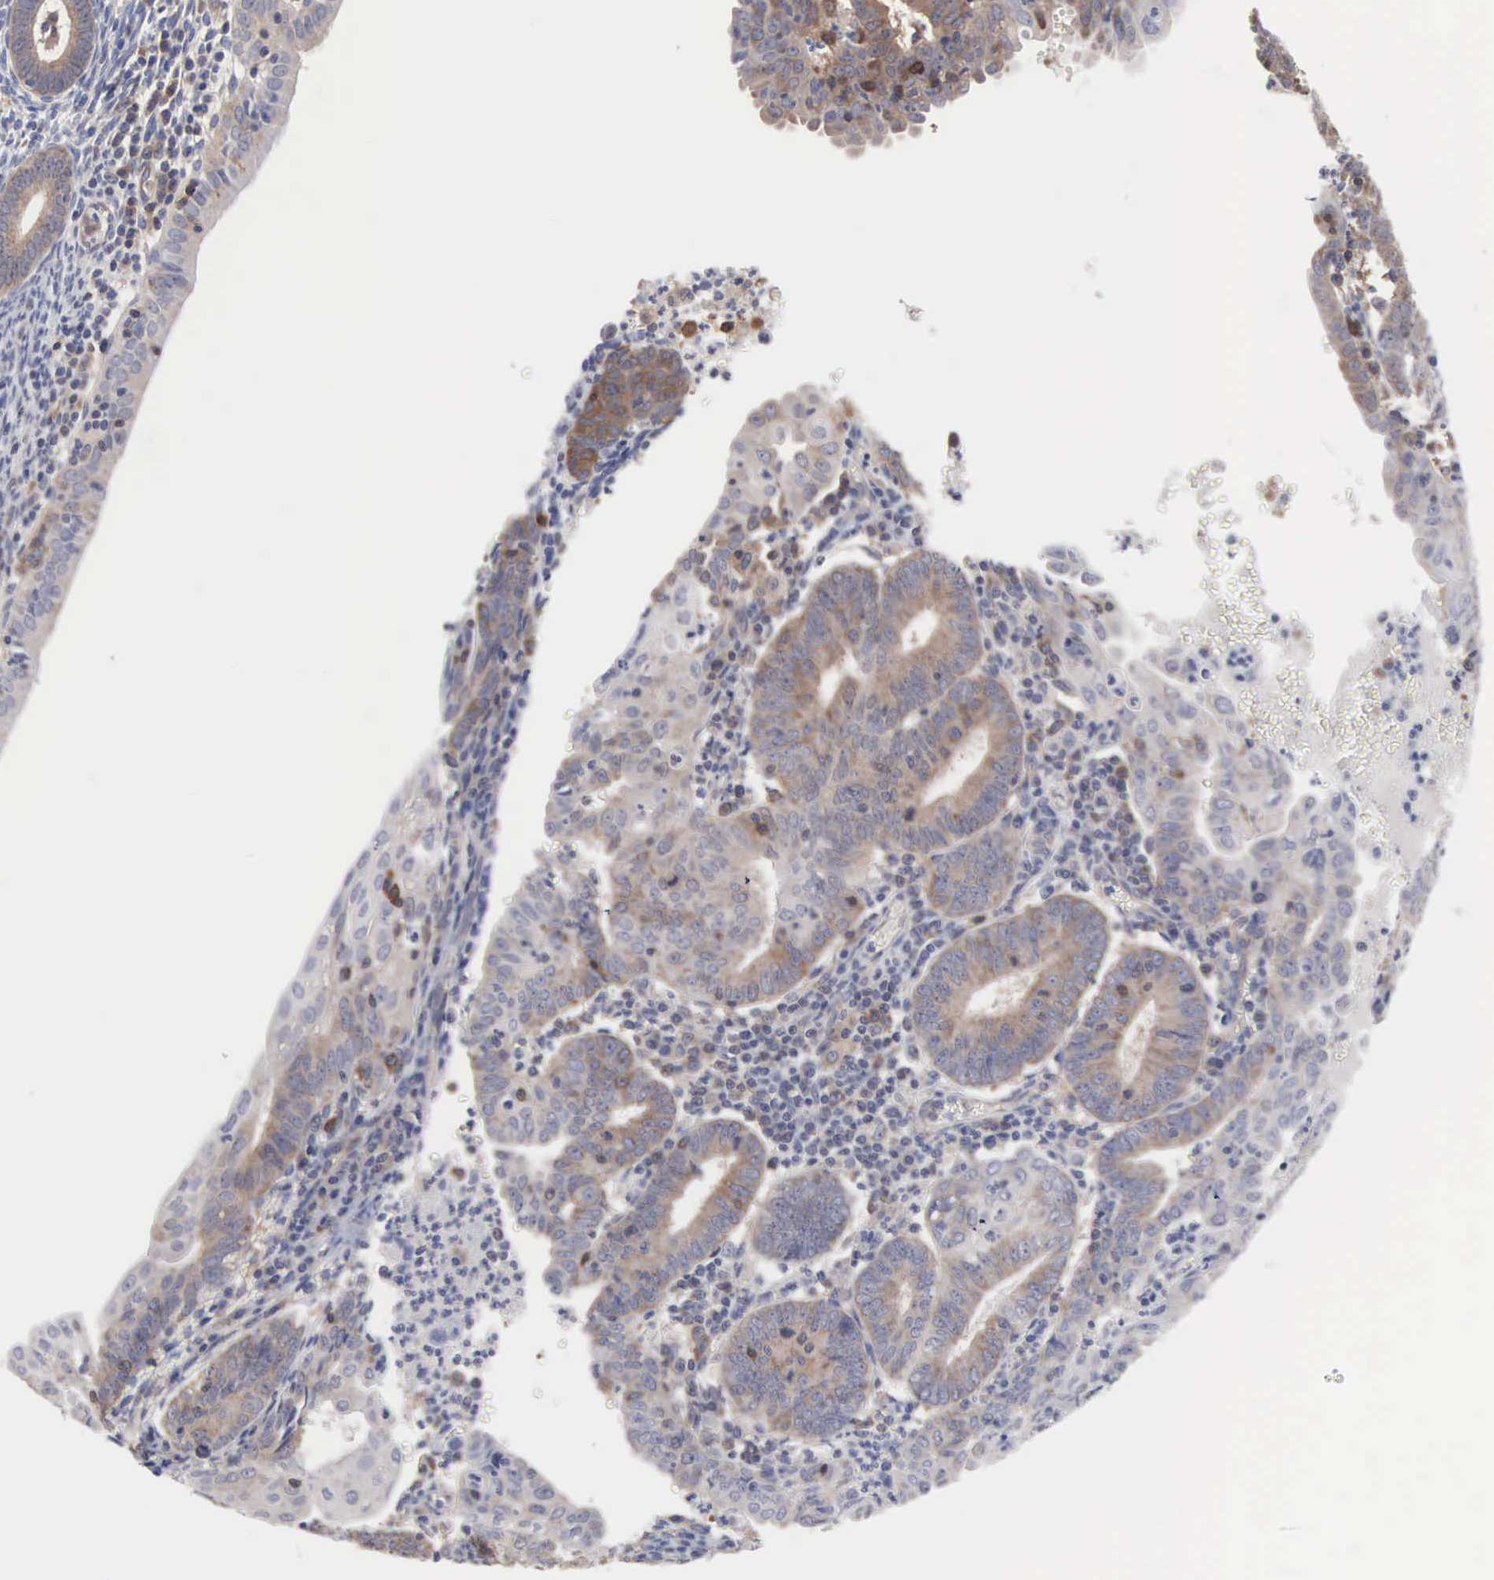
{"staining": {"intensity": "moderate", "quantity": ">75%", "location": "cytoplasmic/membranous"}, "tissue": "endometrial cancer", "cell_type": "Tumor cells", "image_type": "cancer", "snomed": [{"axis": "morphology", "description": "Adenocarcinoma, NOS"}, {"axis": "topography", "description": "Endometrium"}], "caption": "IHC image of neoplastic tissue: human endometrial adenocarcinoma stained using immunohistochemistry (IHC) shows medium levels of moderate protein expression localized specifically in the cytoplasmic/membranous of tumor cells, appearing as a cytoplasmic/membranous brown color.", "gene": "MTHFD1", "patient": {"sex": "female", "age": 60}}